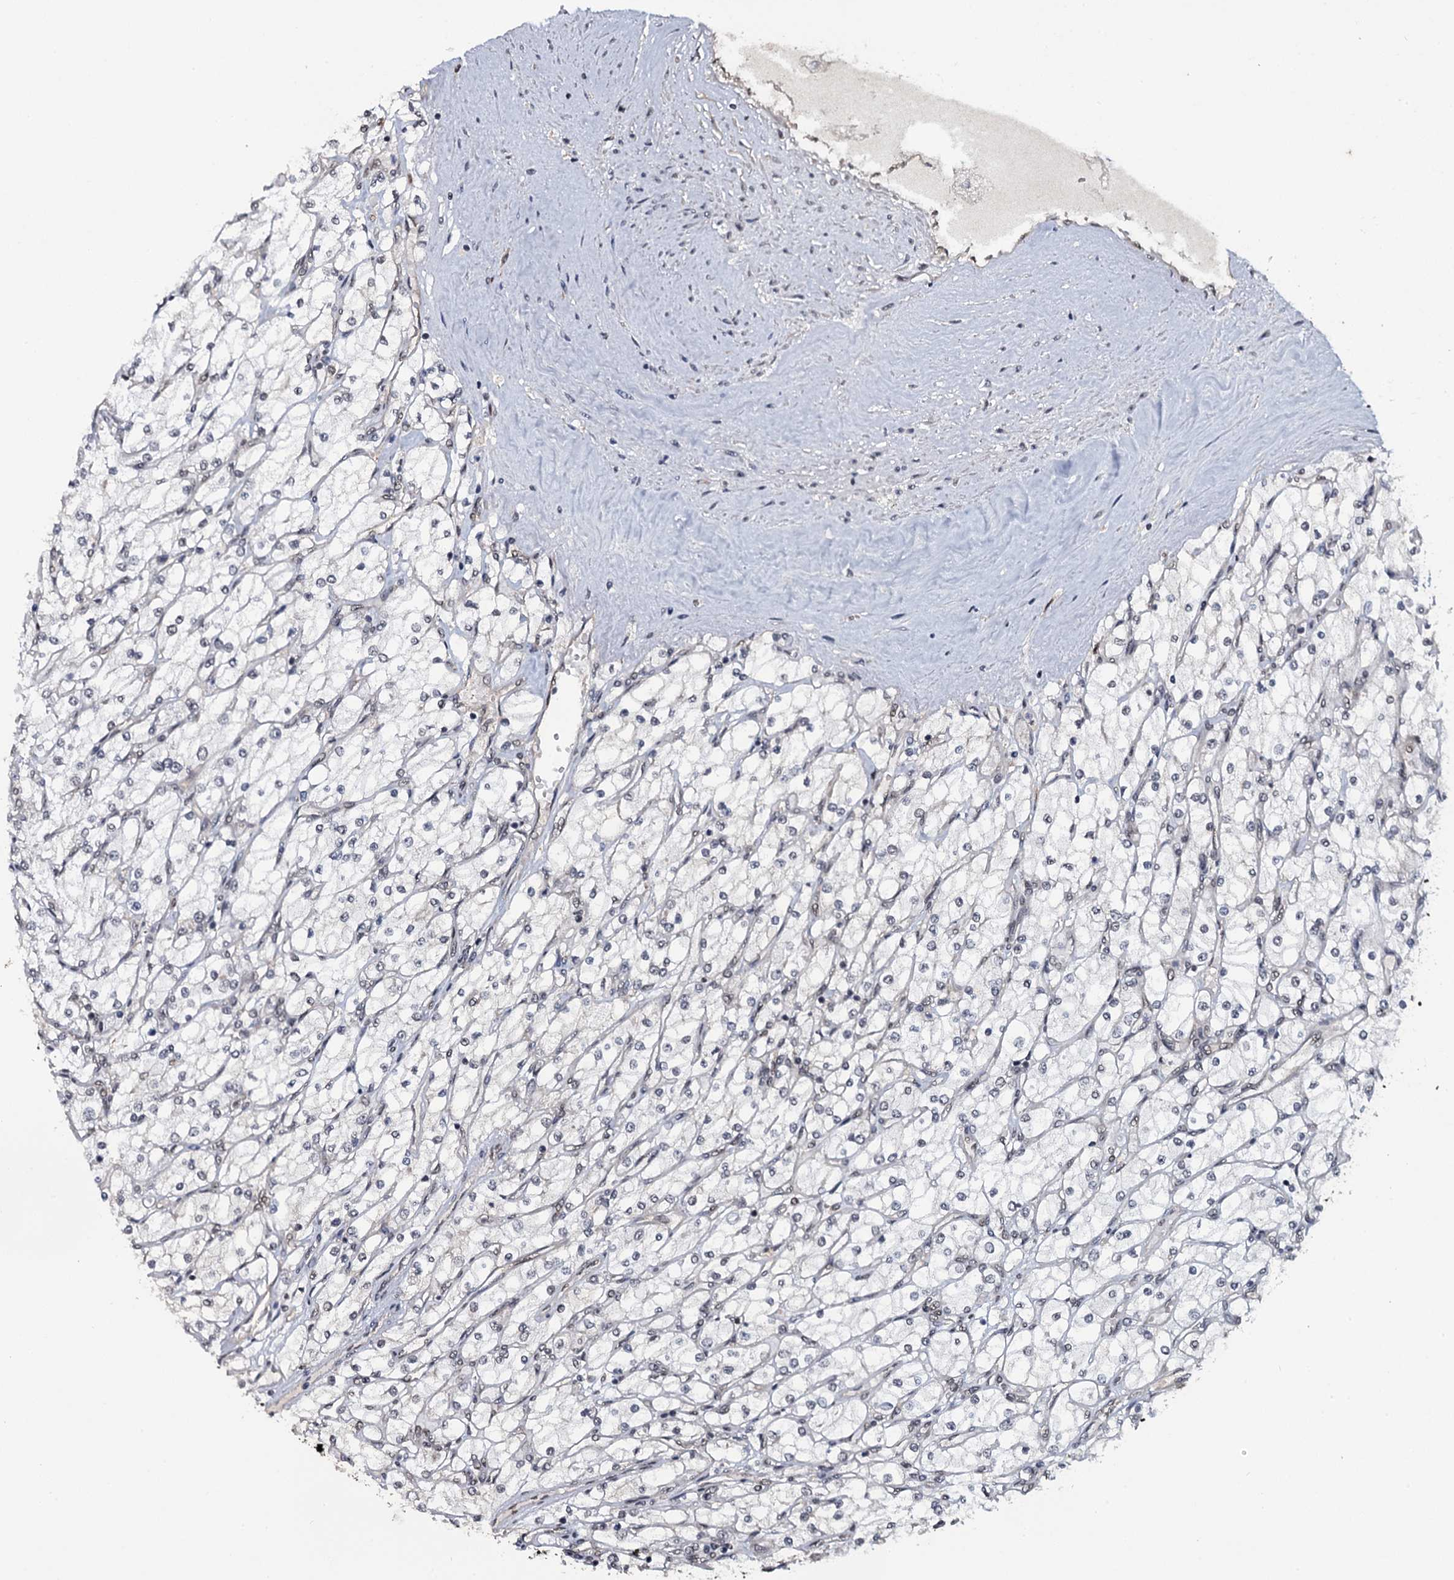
{"staining": {"intensity": "negative", "quantity": "none", "location": "none"}, "tissue": "renal cancer", "cell_type": "Tumor cells", "image_type": "cancer", "snomed": [{"axis": "morphology", "description": "Adenocarcinoma, NOS"}, {"axis": "topography", "description": "Kidney"}], "caption": "A high-resolution micrograph shows IHC staining of renal adenocarcinoma, which reveals no significant expression in tumor cells. (Stains: DAB (3,3'-diaminobenzidine) IHC with hematoxylin counter stain, Microscopy: brightfield microscopy at high magnification).", "gene": "SH2D4B", "patient": {"sex": "male", "age": 80}}